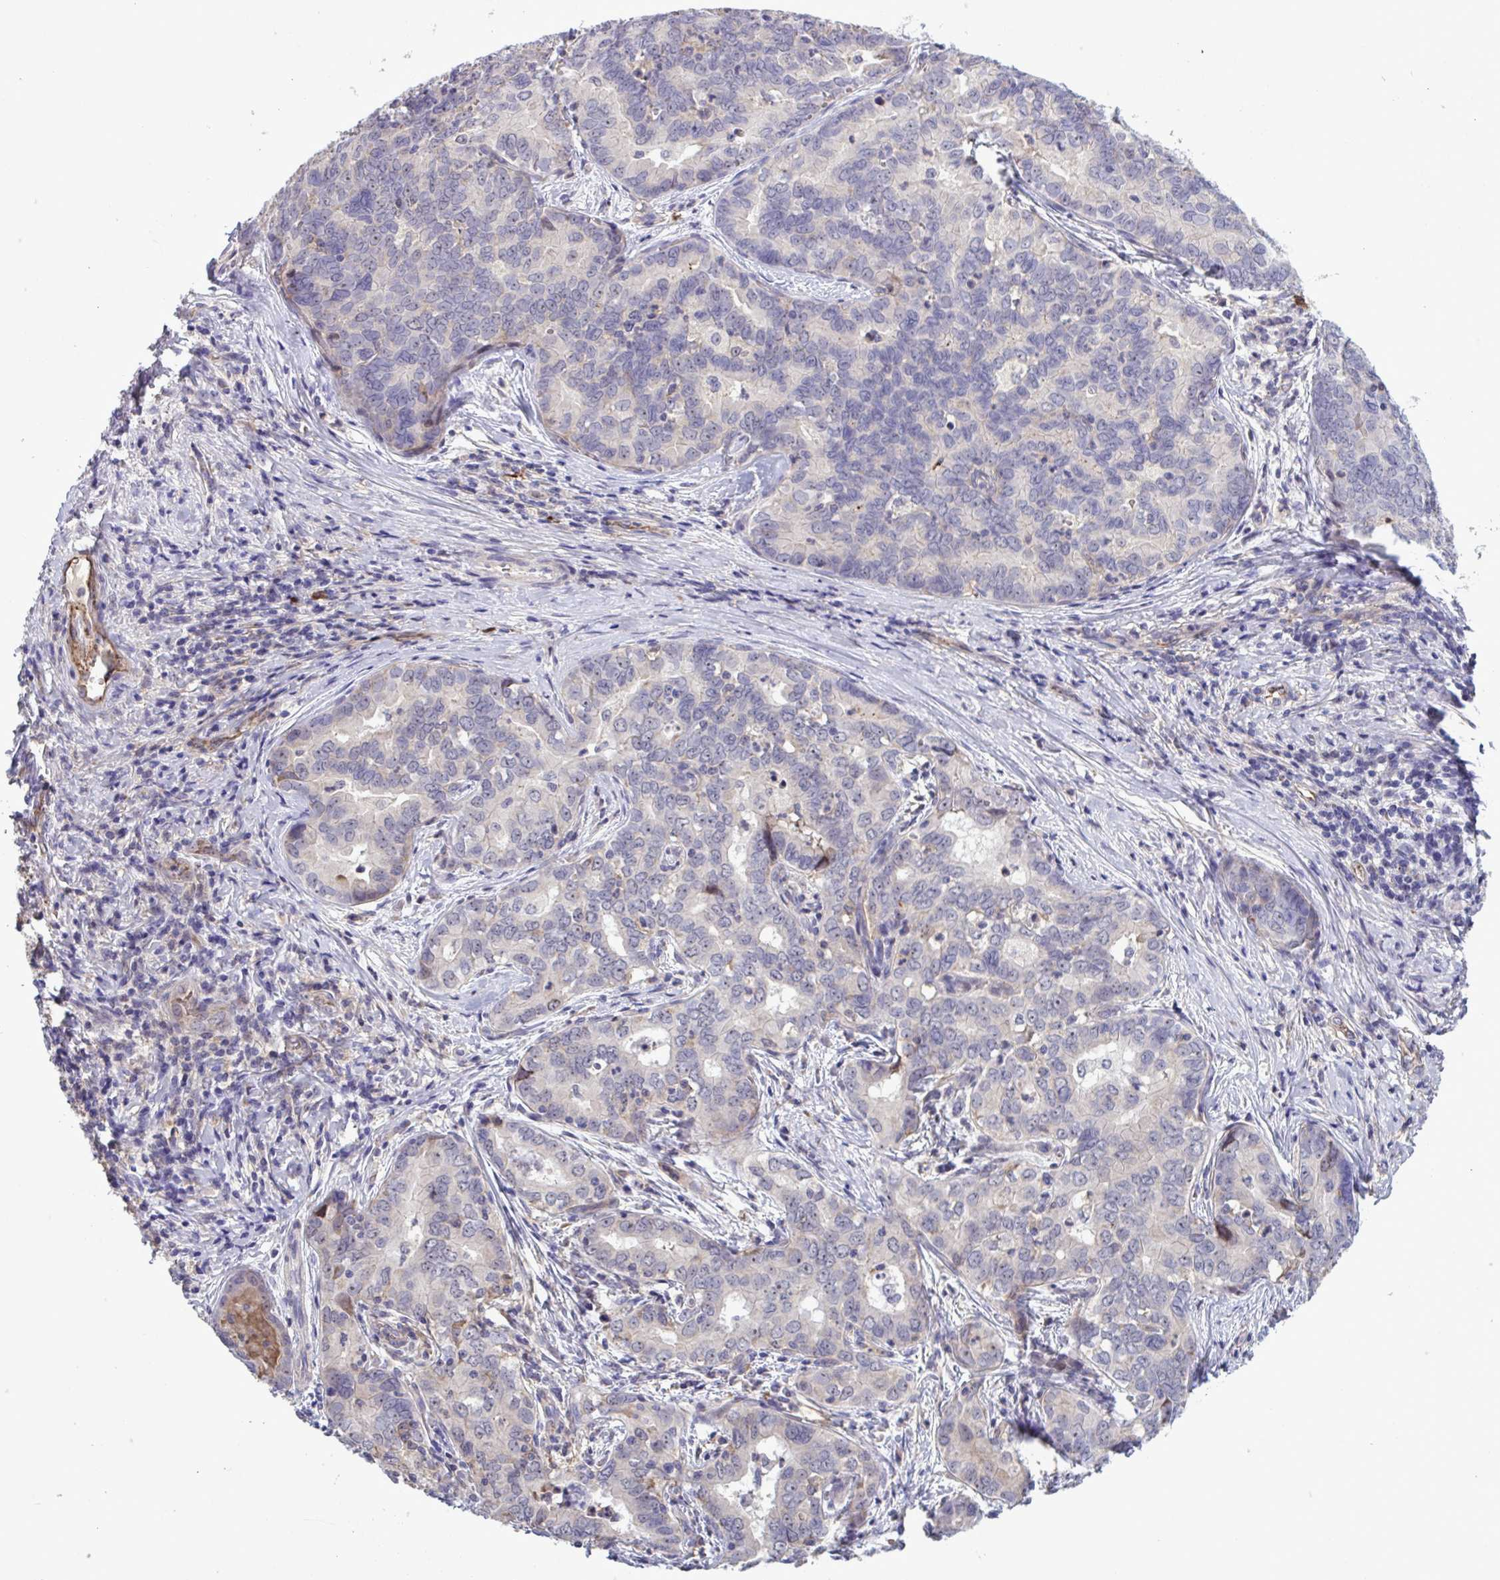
{"staining": {"intensity": "negative", "quantity": "none", "location": "none"}, "tissue": "liver cancer", "cell_type": "Tumor cells", "image_type": "cancer", "snomed": [{"axis": "morphology", "description": "Cholangiocarcinoma"}, {"axis": "topography", "description": "Liver"}], "caption": "The immunohistochemistry photomicrograph has no significant expression in tumor cells of liver cholangiocarcinoma tissue.", "gene": "CD101", "patient": {"sex": "female", "age": 64}}